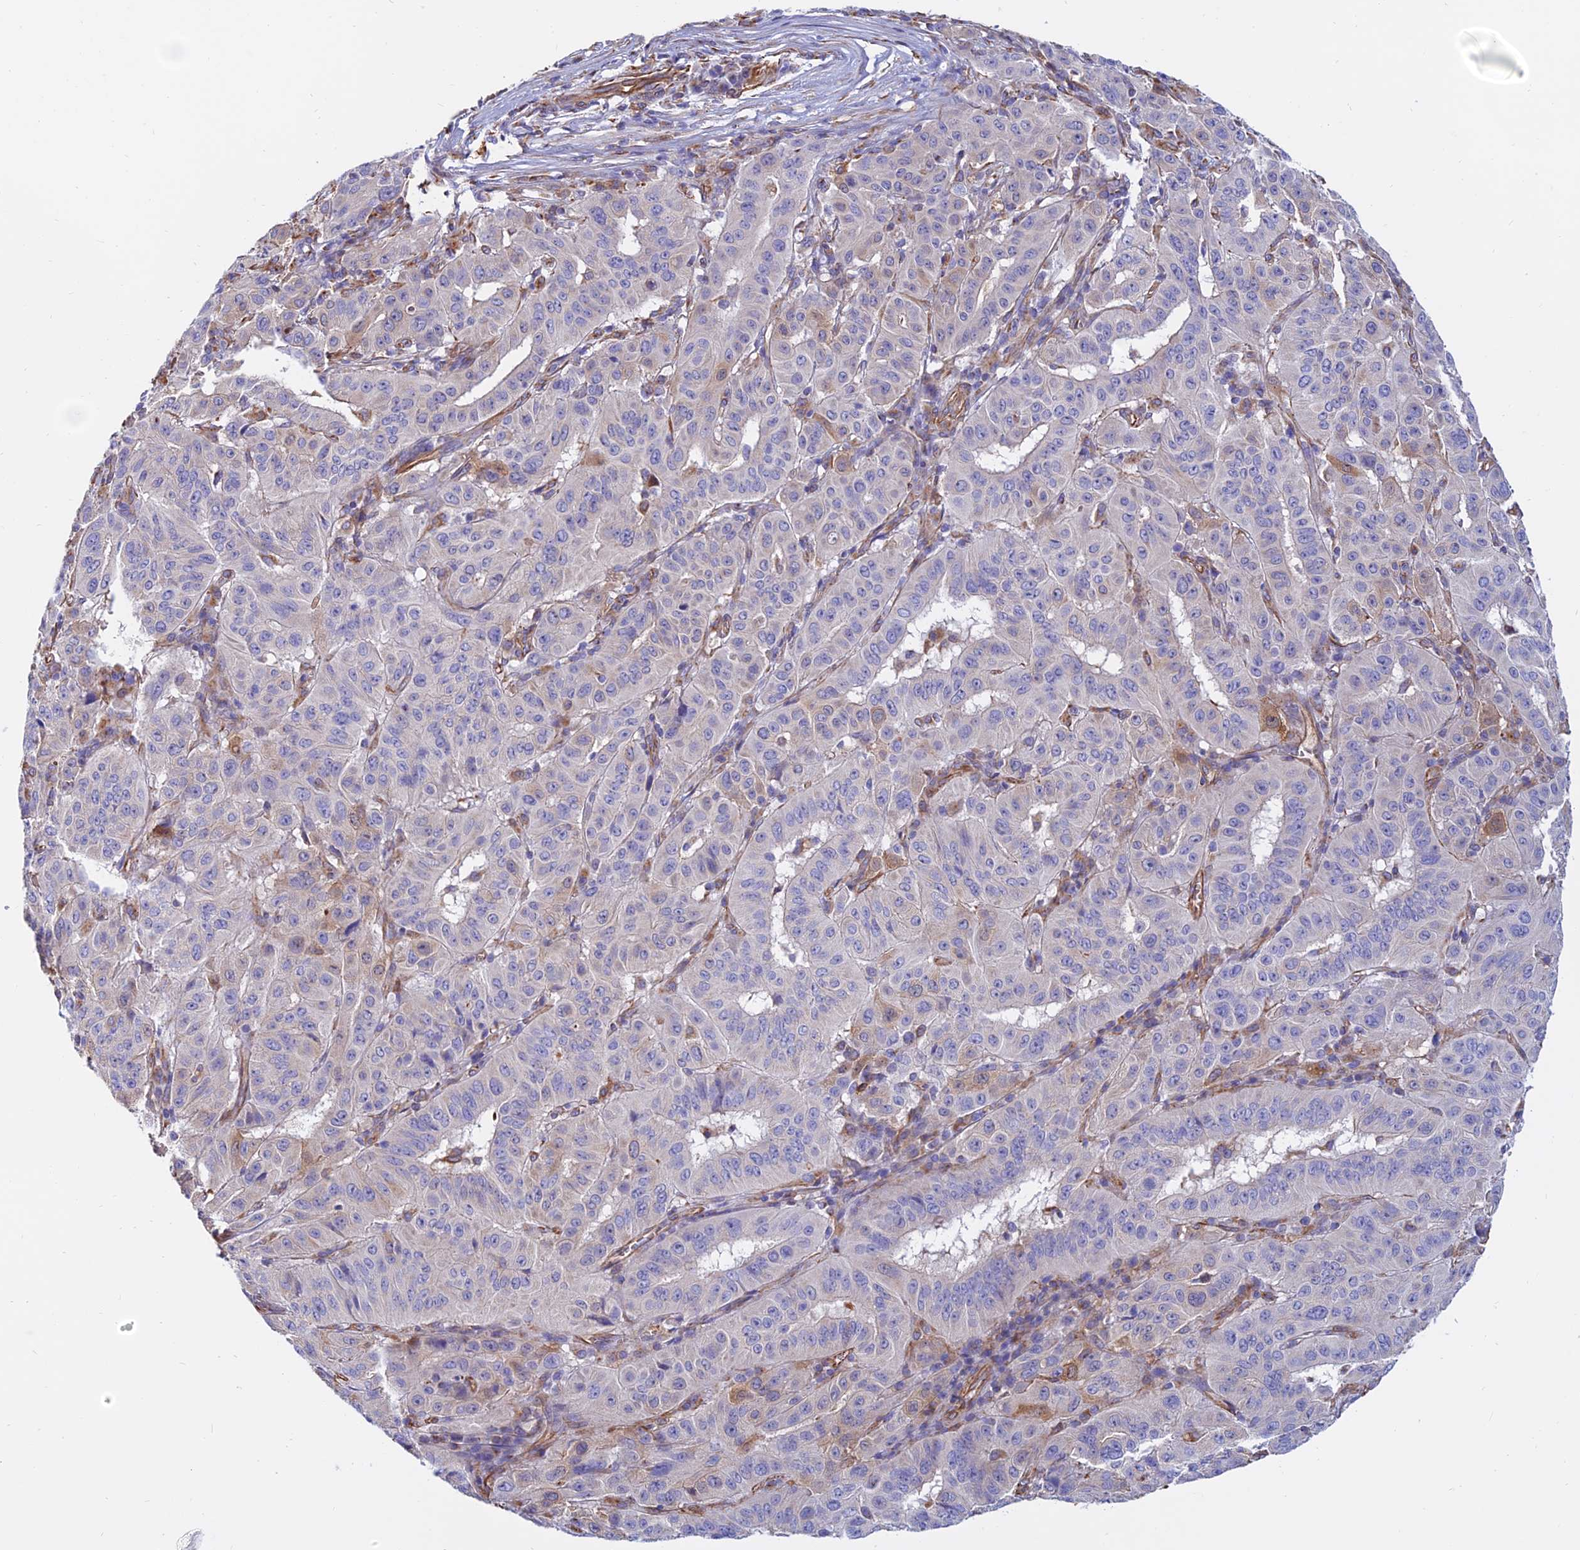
{"staining": {"intensity": "weak", "quantity": "<25%", "location": "cytoplasmic/membranous"}, "tissue": "pancreatic cancer", "cell_type": "Tumor cells", "image_type": "cancer", "snomed": [{"axis": "morphology", "description": "Adenocarcinoma, NOS"}, {"axis": "topography", "description": "Pancreas"}], "caption": "Tumor cells show no significant protein expression in pancreatic adenocarcinoma. (DAB immunohistochemistry (IHC) with hematoxylin counter stain).", "gene": "CDK18", "patient": {"sex": "male", "age": 63}}